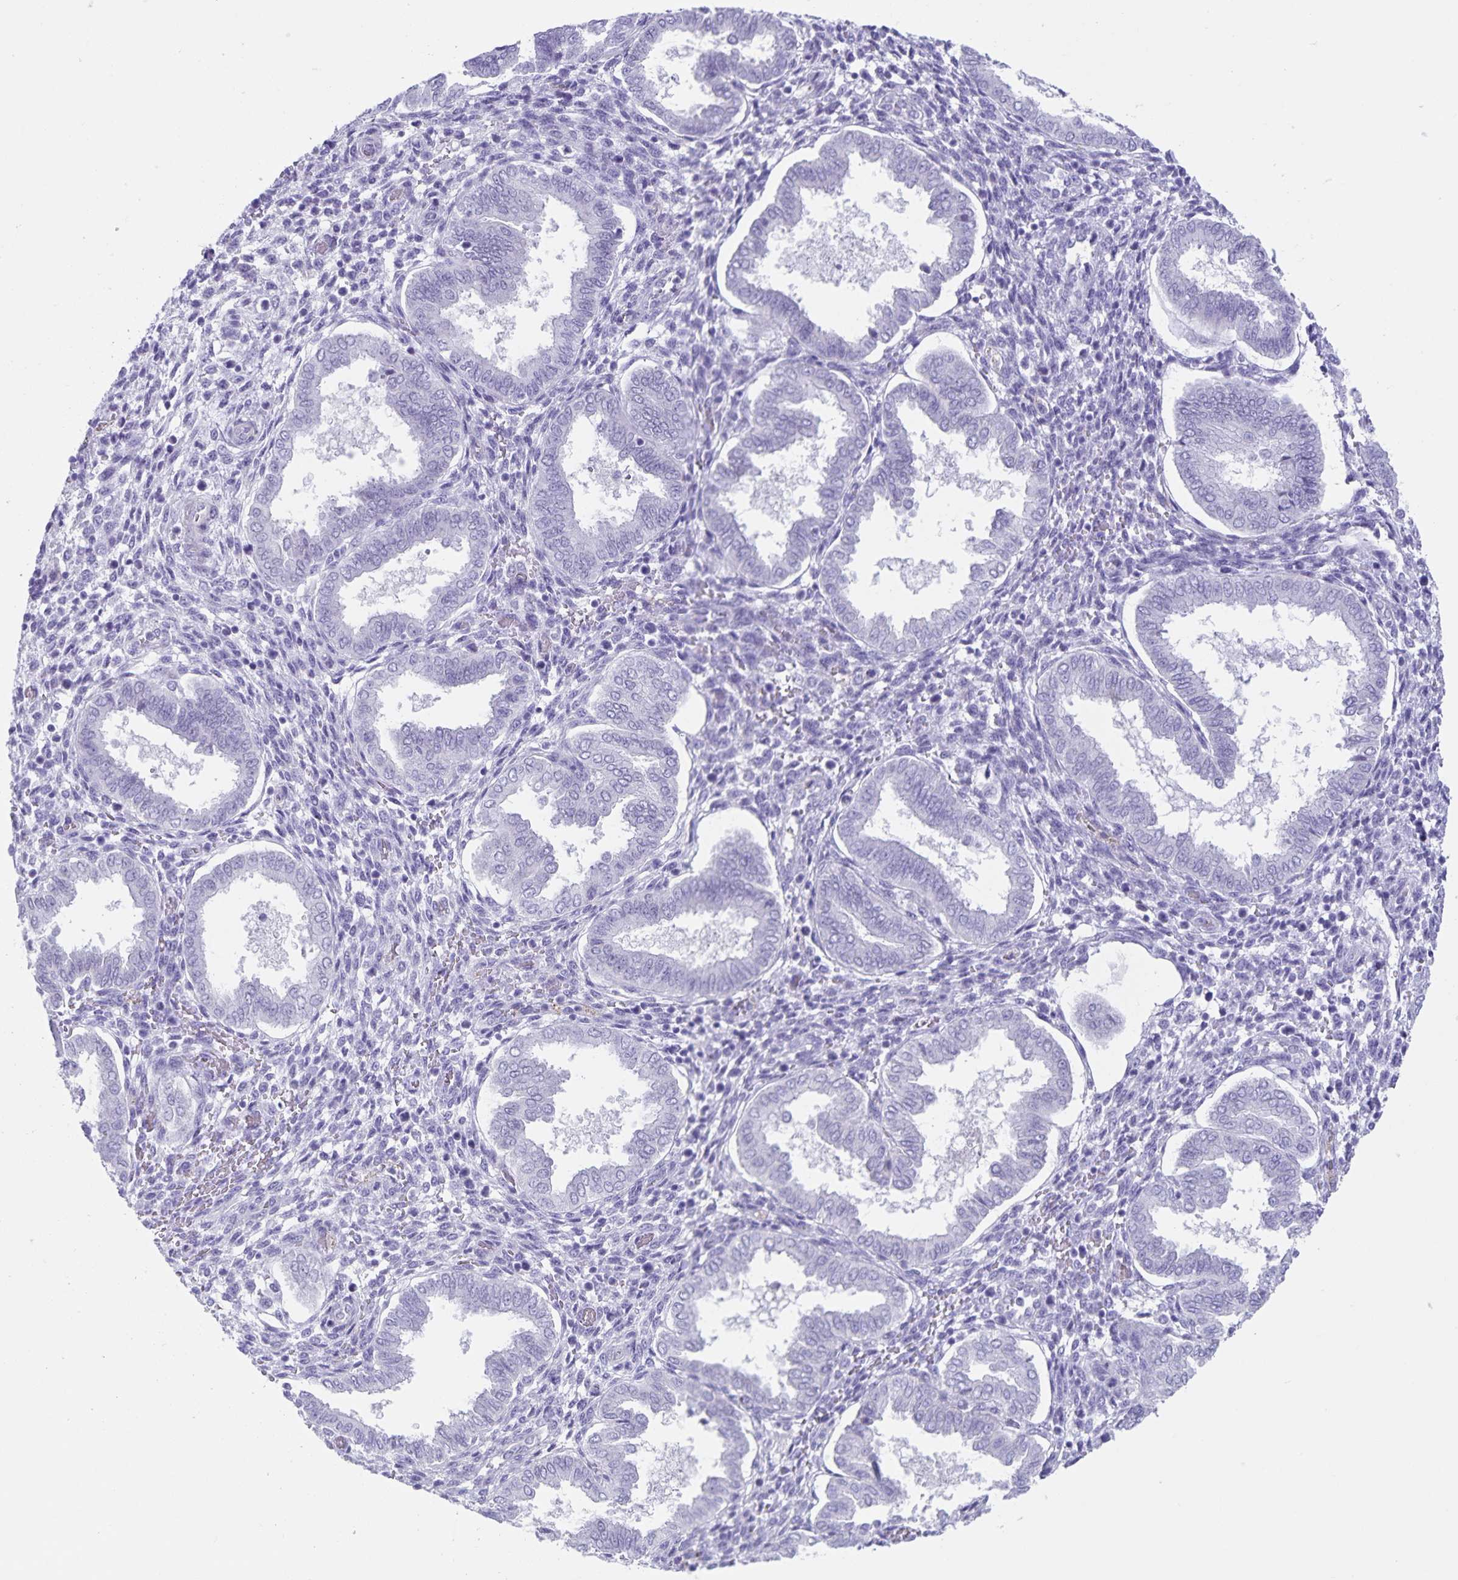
{"staining": {"intensity": "negative", "quantity": "none", "location": "none"}, "tissue": "endometrium", "cell_type": "Cells in endometrial stroma", "image_type": "normal", "snomed": [{"axis": "morphology", "description": "Normal tissue, NOS"}, {"axis": "topography", "description": "Endometrium"}], "caption": "An immunohistochemistry histopathology image of benign endometrium is shown. There is no staining in cells in endometrial stroma of endometrium.", "gene": "C11orf42", "patient": {"sex": "female", "age": 24}}